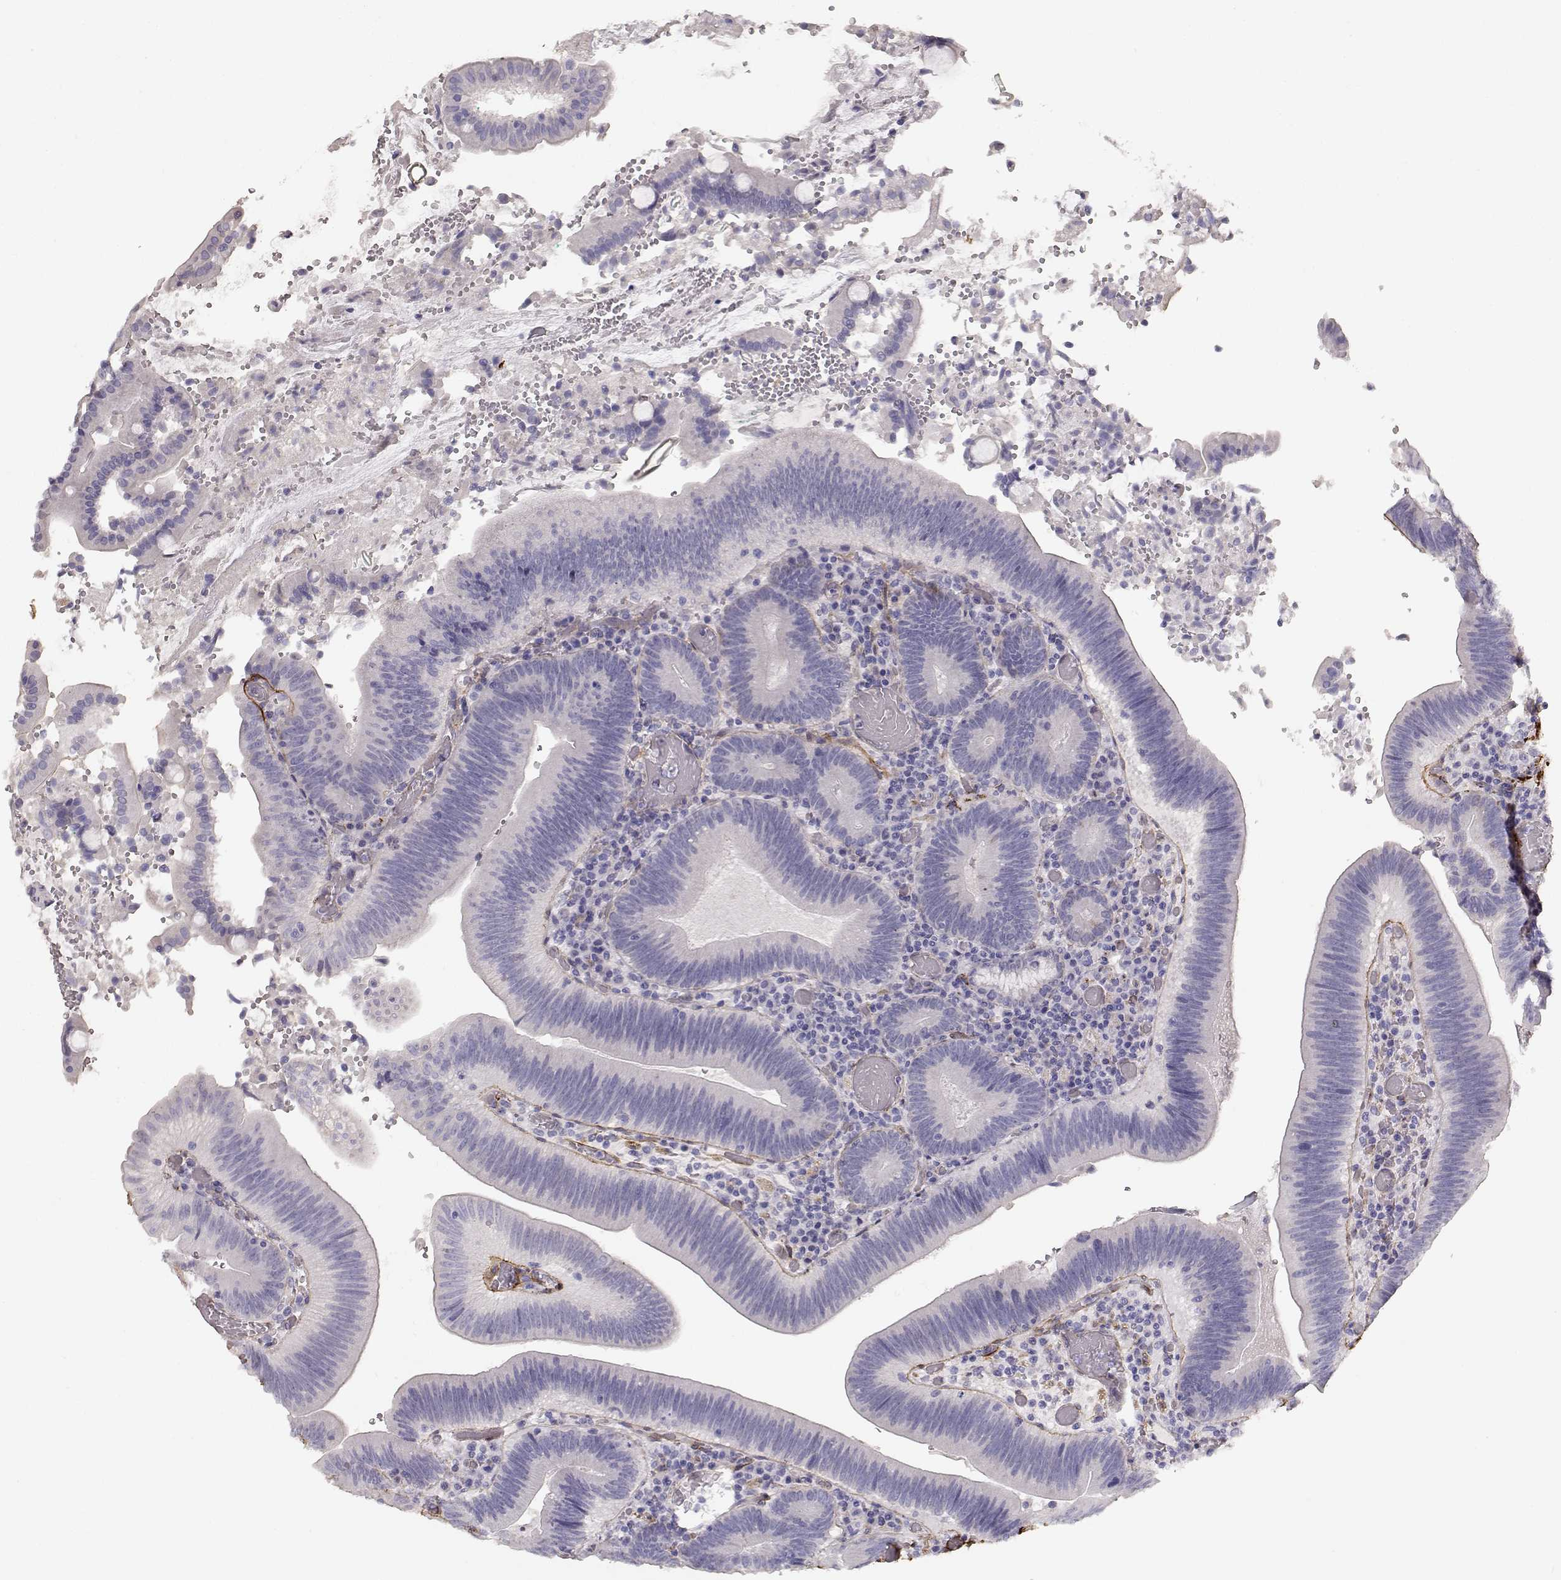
{"staining": {"intensity": "negative", "quantity": "none", "location": "none"}, "tissue": "duodenum", "cell_type": "Glandular cells", "image_type": "normal", "snomed": [{"axis": "morphology", "description": "Normal tissue, NOS"}, {"axis": "topography", "description": "Duodenum"}], "caption": "IHC histopathology image of unremarkable duodenum stained for a protein (brown), which reveals no positivity in glandular cells. (Brightfield microscopy of DAB immunohistochemistry at high magnification).", "gene": "LAMC1", "patient": {"sex": "female", "age": 62}}